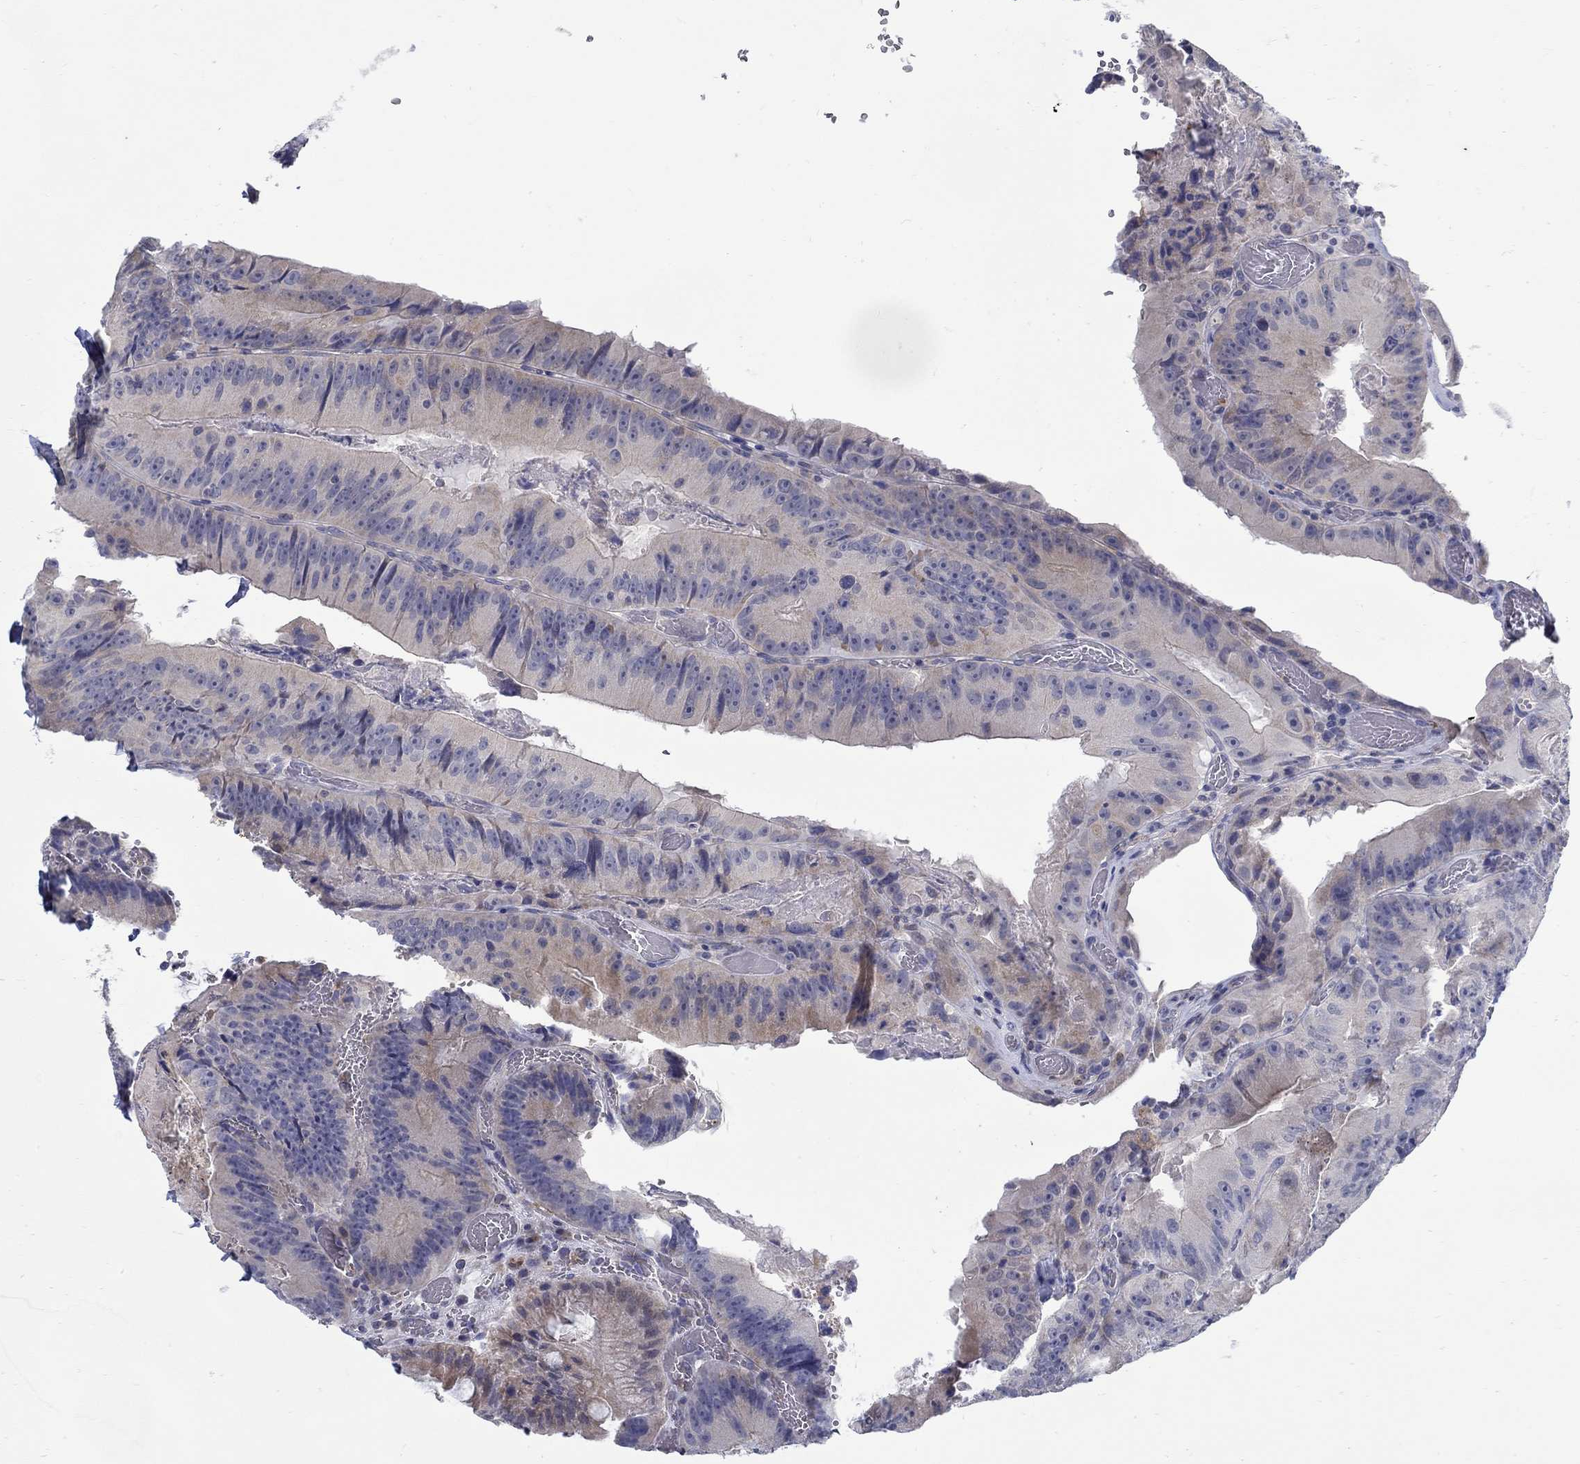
{"staining": {"intensity": "negative", "quantity": "none", "location": "none"}, "tissue": "colorectal cancer", "cell_type": "Tumor cells", "image_type": "cancer", "snomed": [{"axis": "morphology", "description": "Adenocarcinoma, NOS"}, {"axis": "topography", "description": "Colon"}], "caption": "There is no significant staining in tumor cells of colorectal adenocarcinoma. (IHC, brightfield microscopy, high magnification).", "gene": "ABCA4", "patient": {"sex": "female", "age": 86}}